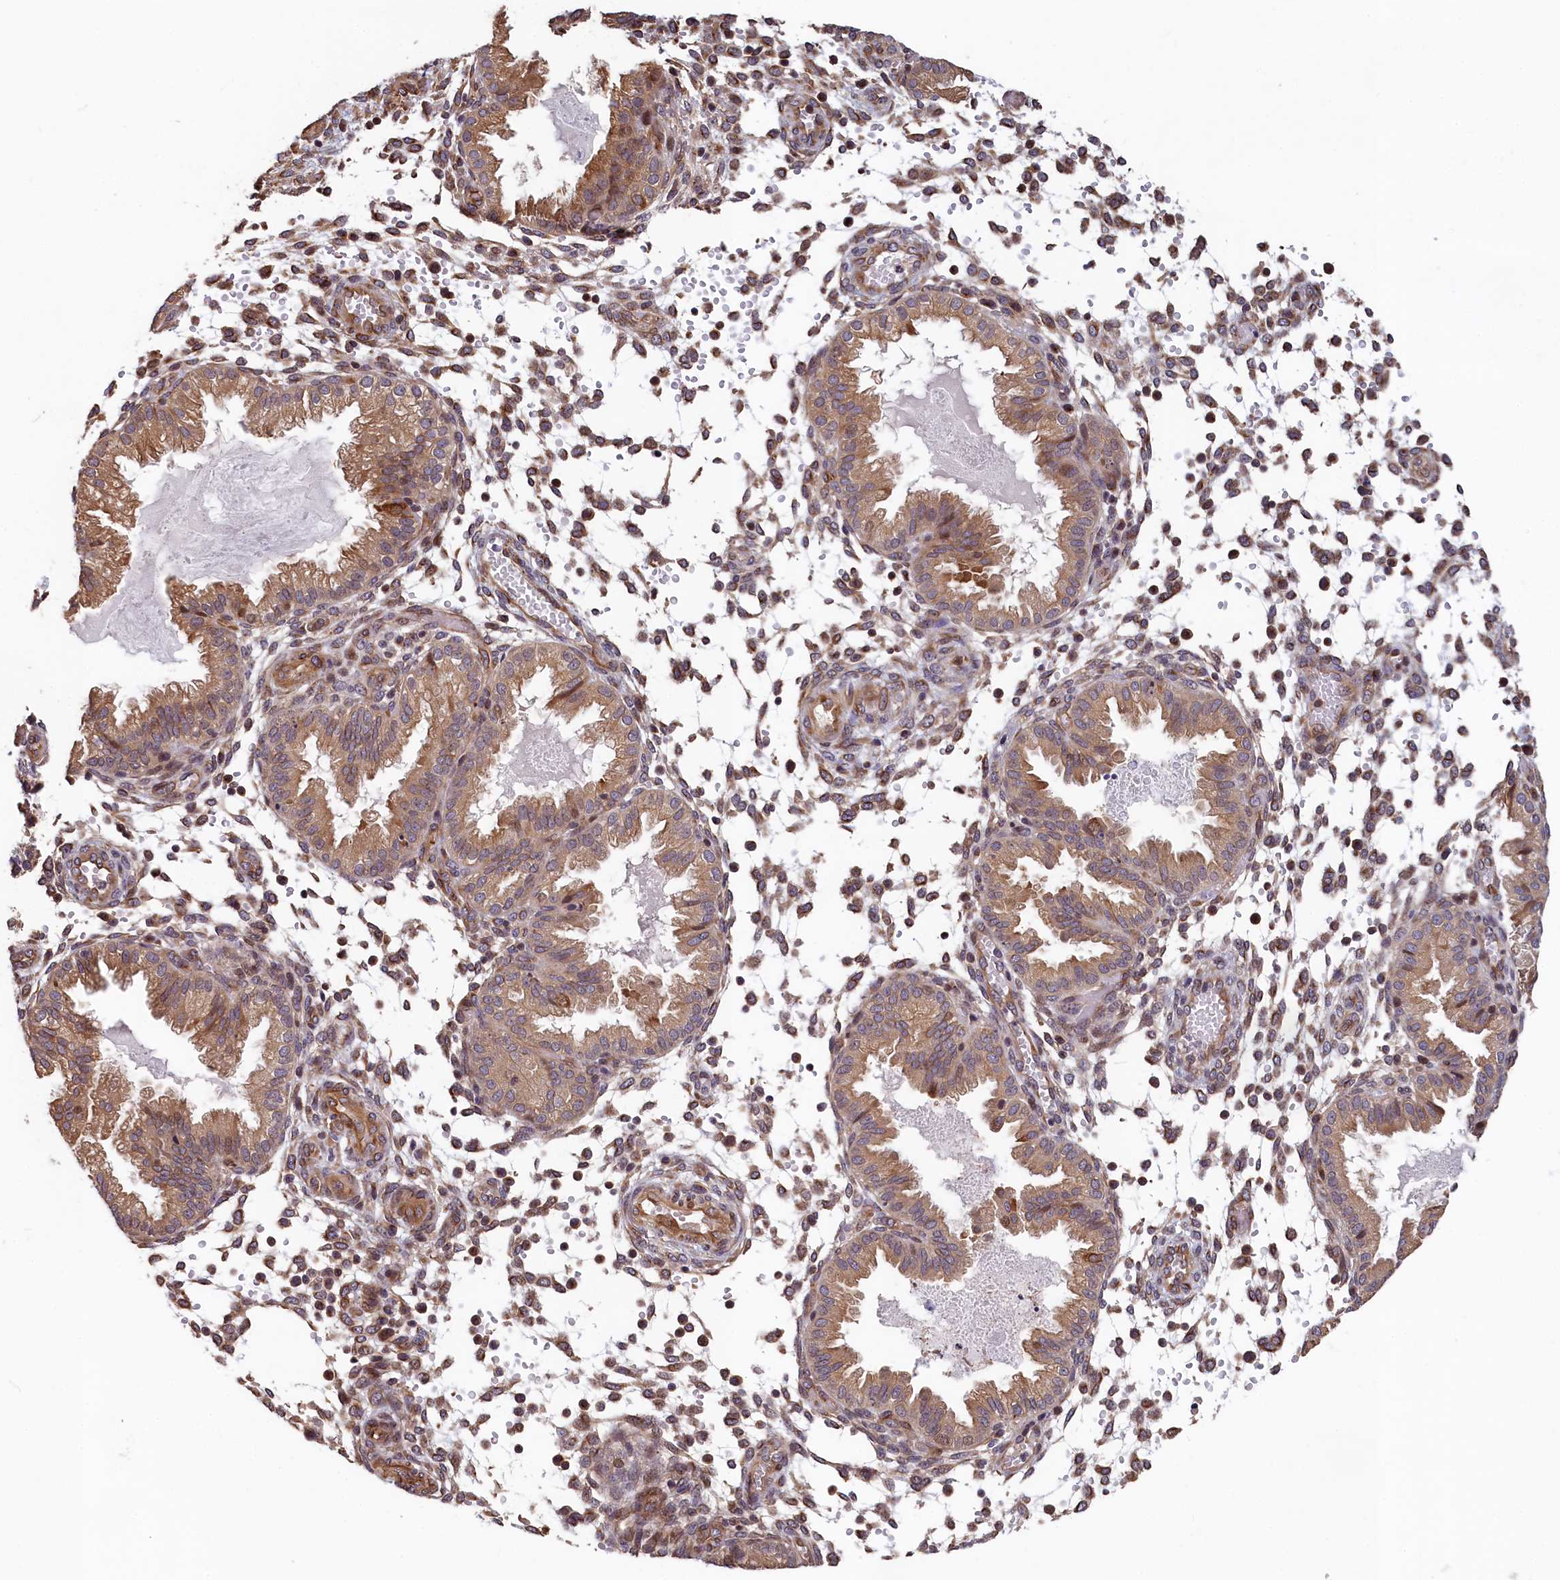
{"staining": {"intensity": "moderate", "quantity": "<25%", "location": "cytoplasmic/membranous"}, "tissue": "endometrium", "cell_type": "Cells in endometrial stroma", "image_type": "normal", "snomed": [{"axis": "morphology", "description": "Normal tissue, NOS"}, {"axis": "topography", "description": "Endometrium"}], "caption": "Endometrium stained with DAB (3,3'-diaminobenzidine) immunohistochemistry reveals low levels of moderate cytoplasmic/membranous expression in about <25% of cells in endometrial stroma.", "gene": "TMEM116", "patient": {"sex": "female", "age": 33}}